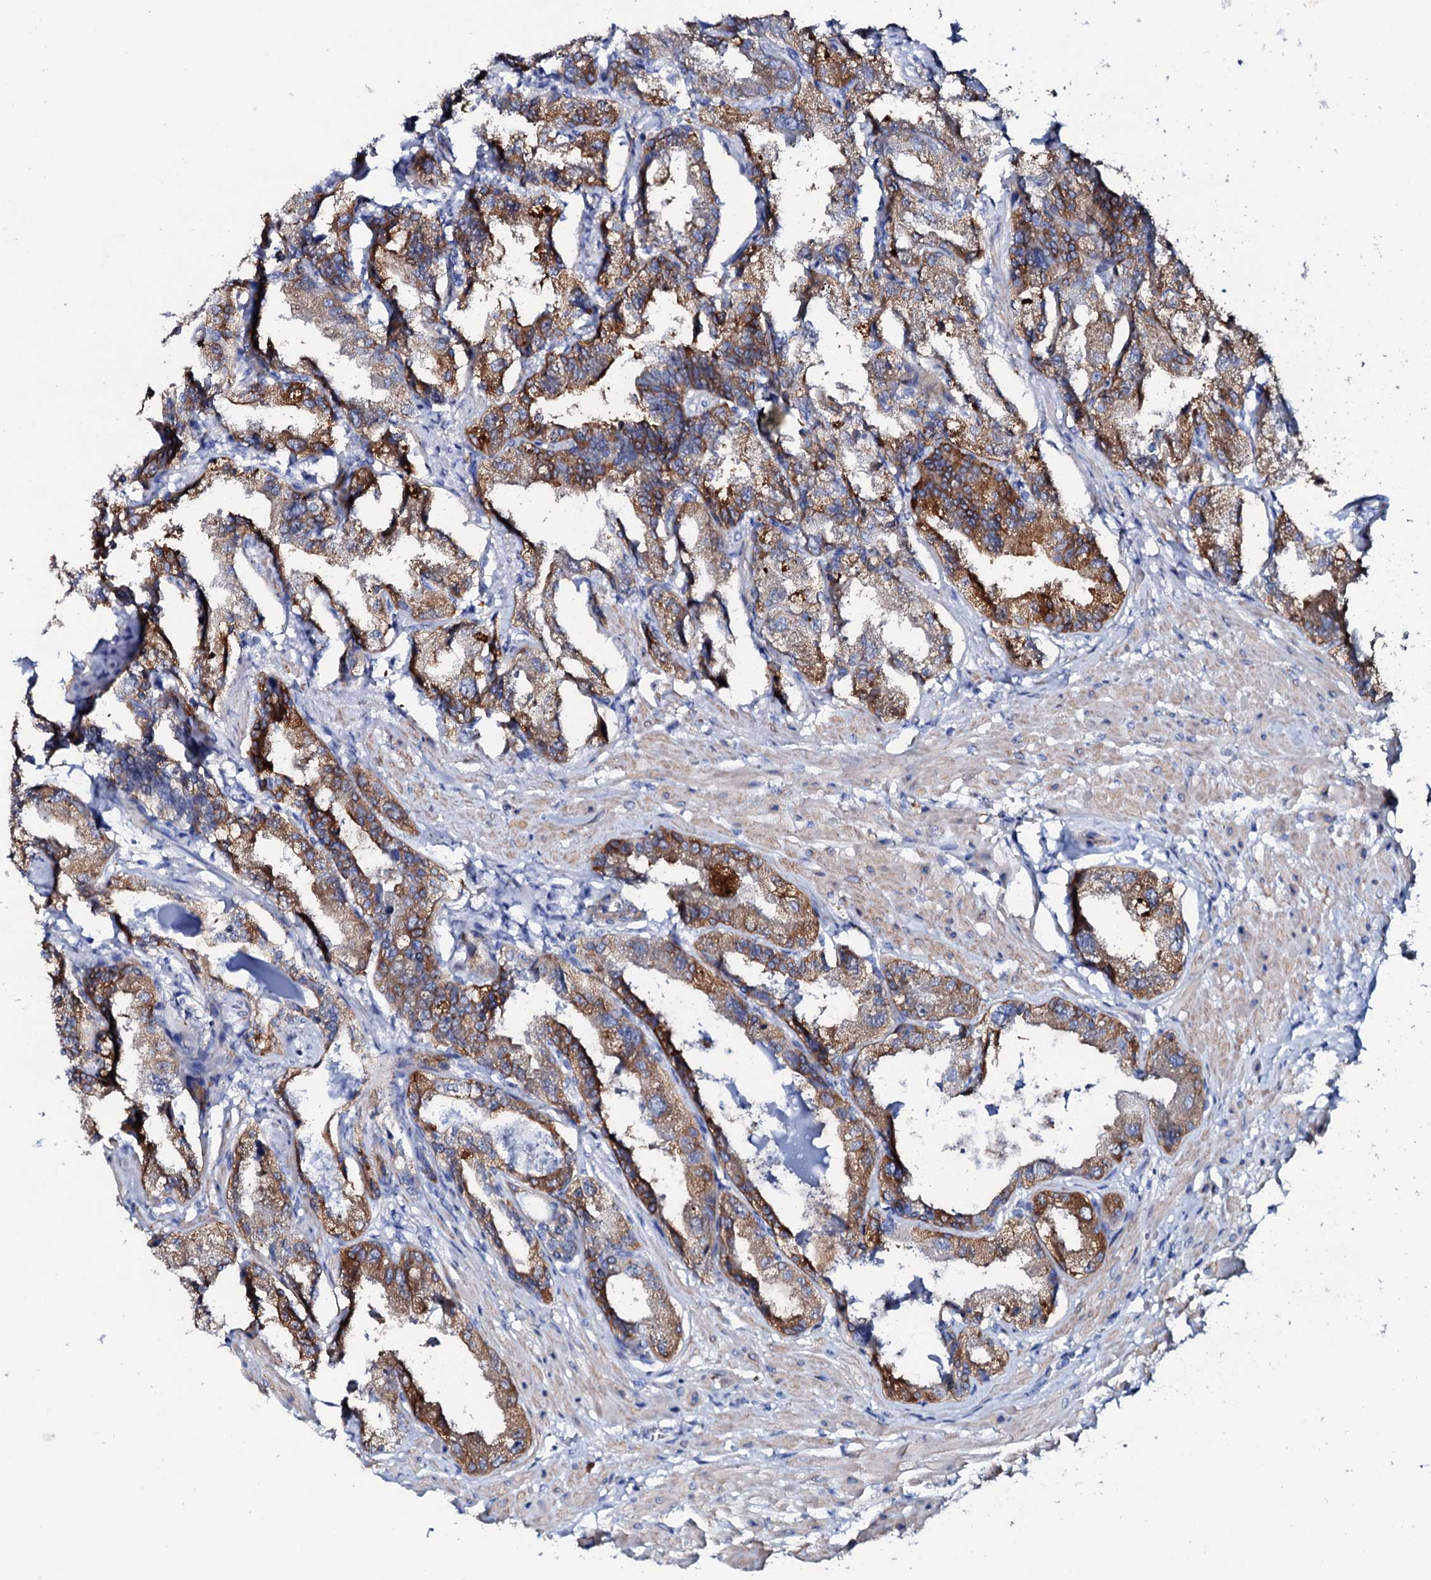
{"staining": {"intensity": "moderate", "quantity": ">75%", "location": "cytoplasmic/membranous"}, "tissue": "seminal vesicle", "cell_type": "Glandular cells", "image_type": "normal", "snomed": [{"axis": "morphology", "description": "Normal tissue, NOS"}, {"axis": "topography", "description": "Seminal veicle"}], "caption": "Protein staining shows moderate cytoplasmic/membranous positivity in approximately >75% of glandular cells in benign seminal vesicle.", "gene": "GLB1L3", "patient": {"sex": "male", "age": 63}}